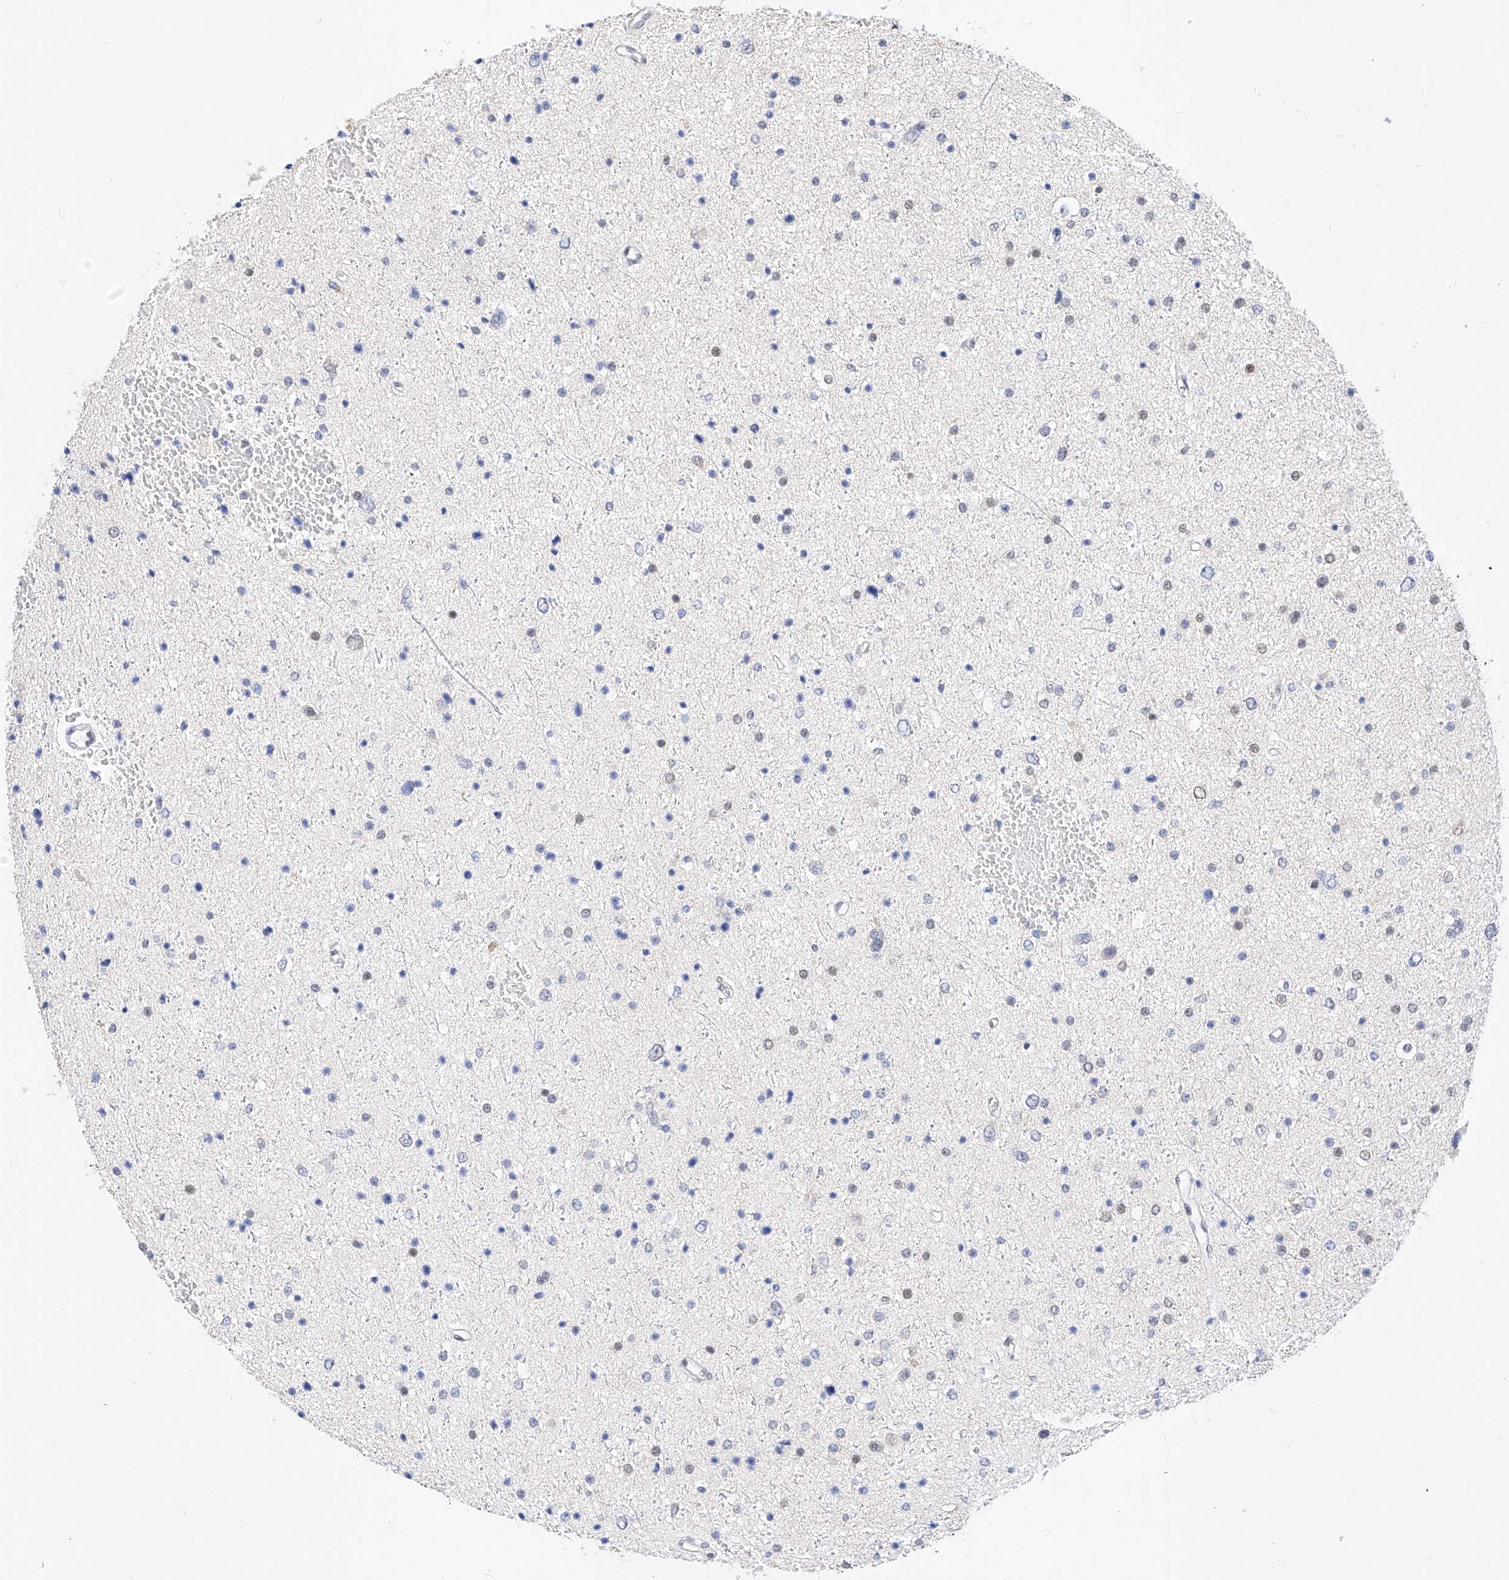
{"staining": {"intensity": "weak", "quantity": "<25%", "location": "nuclear"}, "tissue": "glioma", "cell_type": "Tumor cells", "image_type": "cancer", "snomed": [{"axis": "morphology", "description": "Glioma, malignant, Low grade"}, {"axis": "topography", "description": "Brain"}], "caption": "An image of low-grade glioma (malignant) stained for a protein demonstrates no brown staining in tumor cells. (Brightfield microscopy of DAB (3,3'-diaminobenzidine) IHC at high magnification).", "gene": "KCNJ1", "patient": {"sex": "female", "age": 37}}